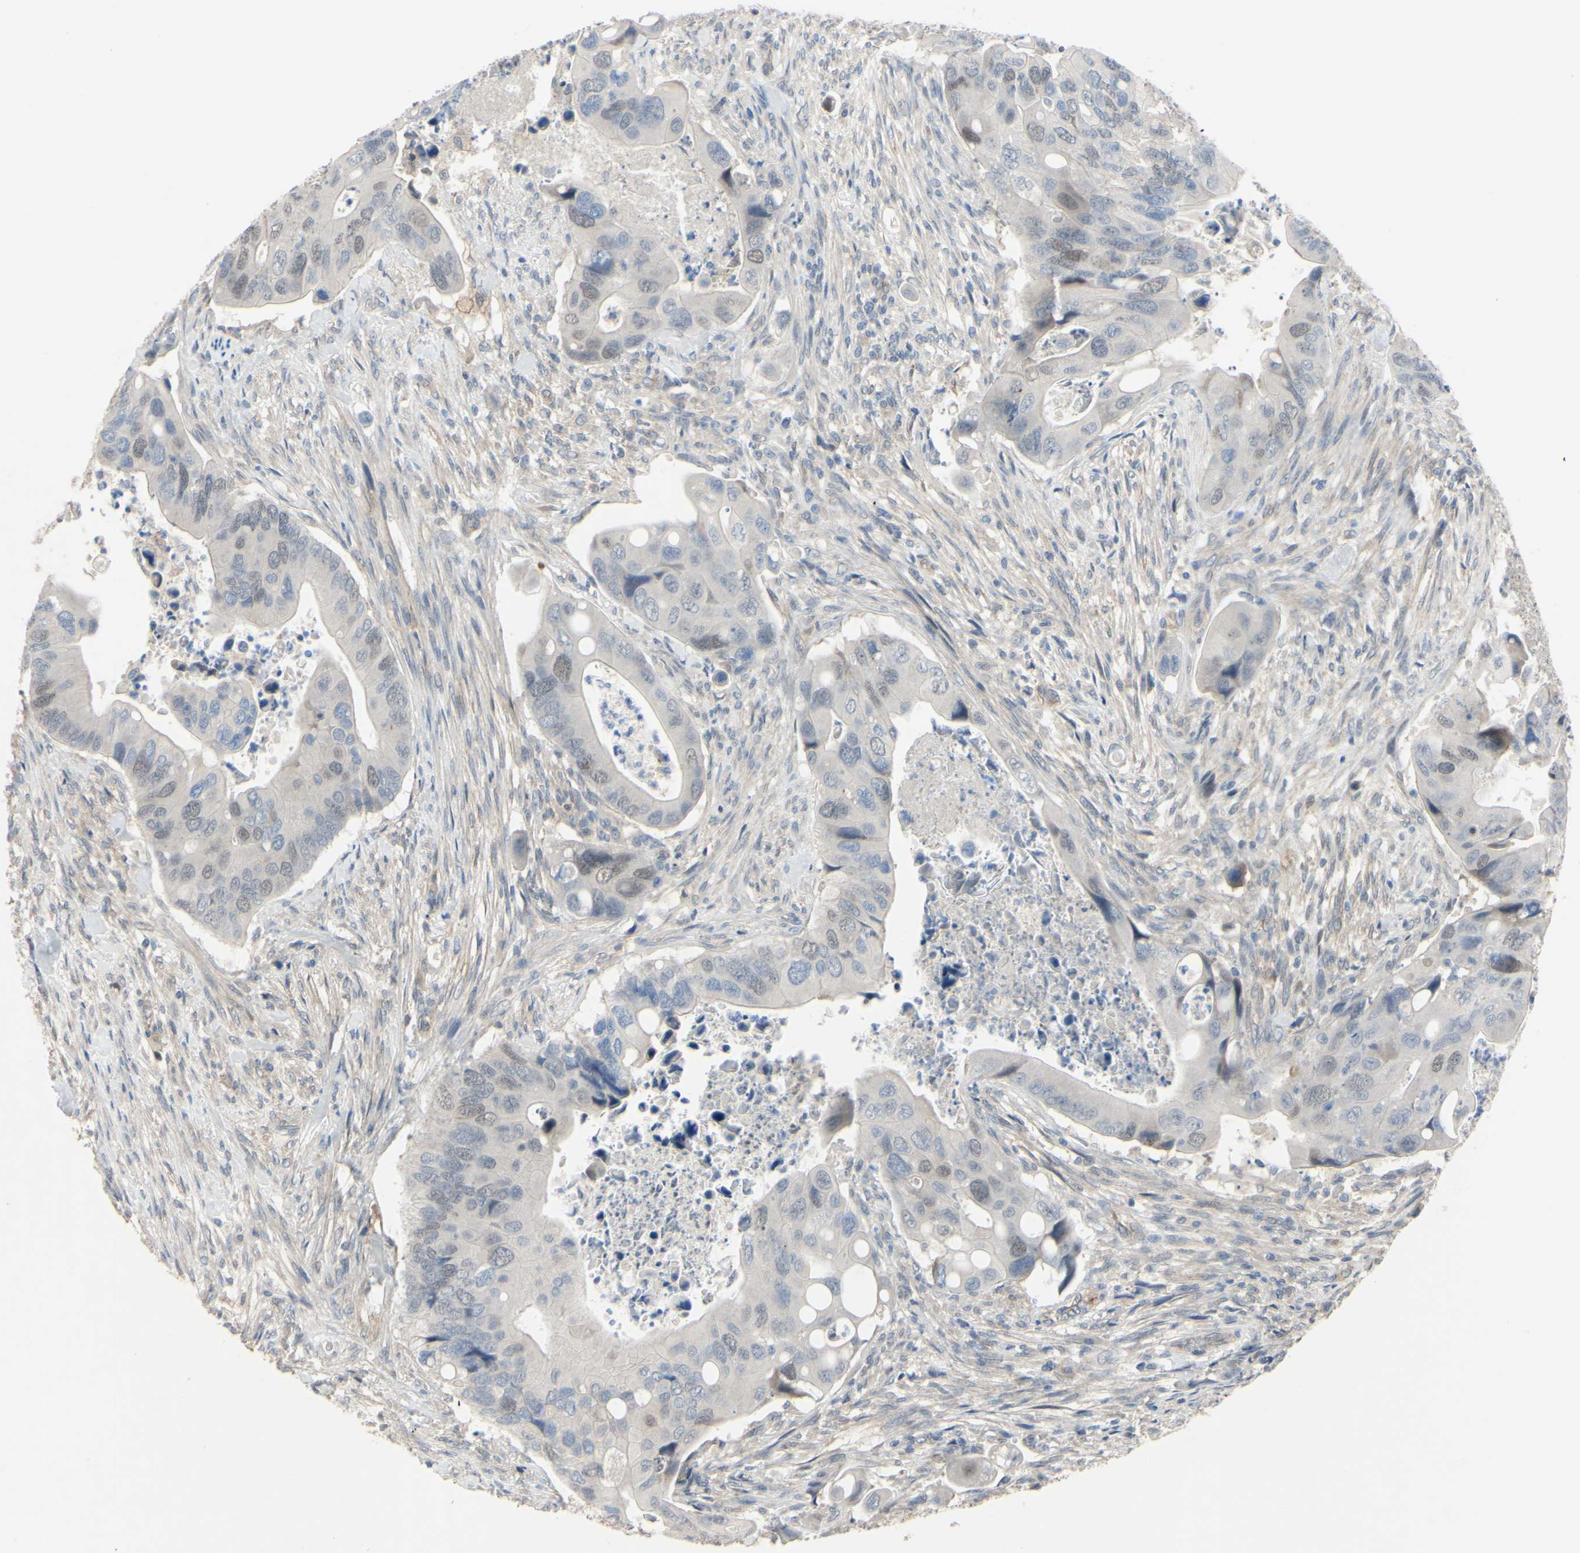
{"staining": {"intensity": "weak", "quantity": "<25%", "location": "nuclear"}, "tissue": "colorectal cancer", "cell_type": "Tumor cells", "image_type": "cancer", "snomed": [{"axis": "morphology", "description": "Adenocarcinoma, NOS"}, {"axis": "topography", "description": "Rectum"}], "caption": "Tumor cells are negative for brown protein staining in colorectal cancer (adenocarcinoma).", "gene": "LHX9", "patient": {"sex": "female", "age": 57}}